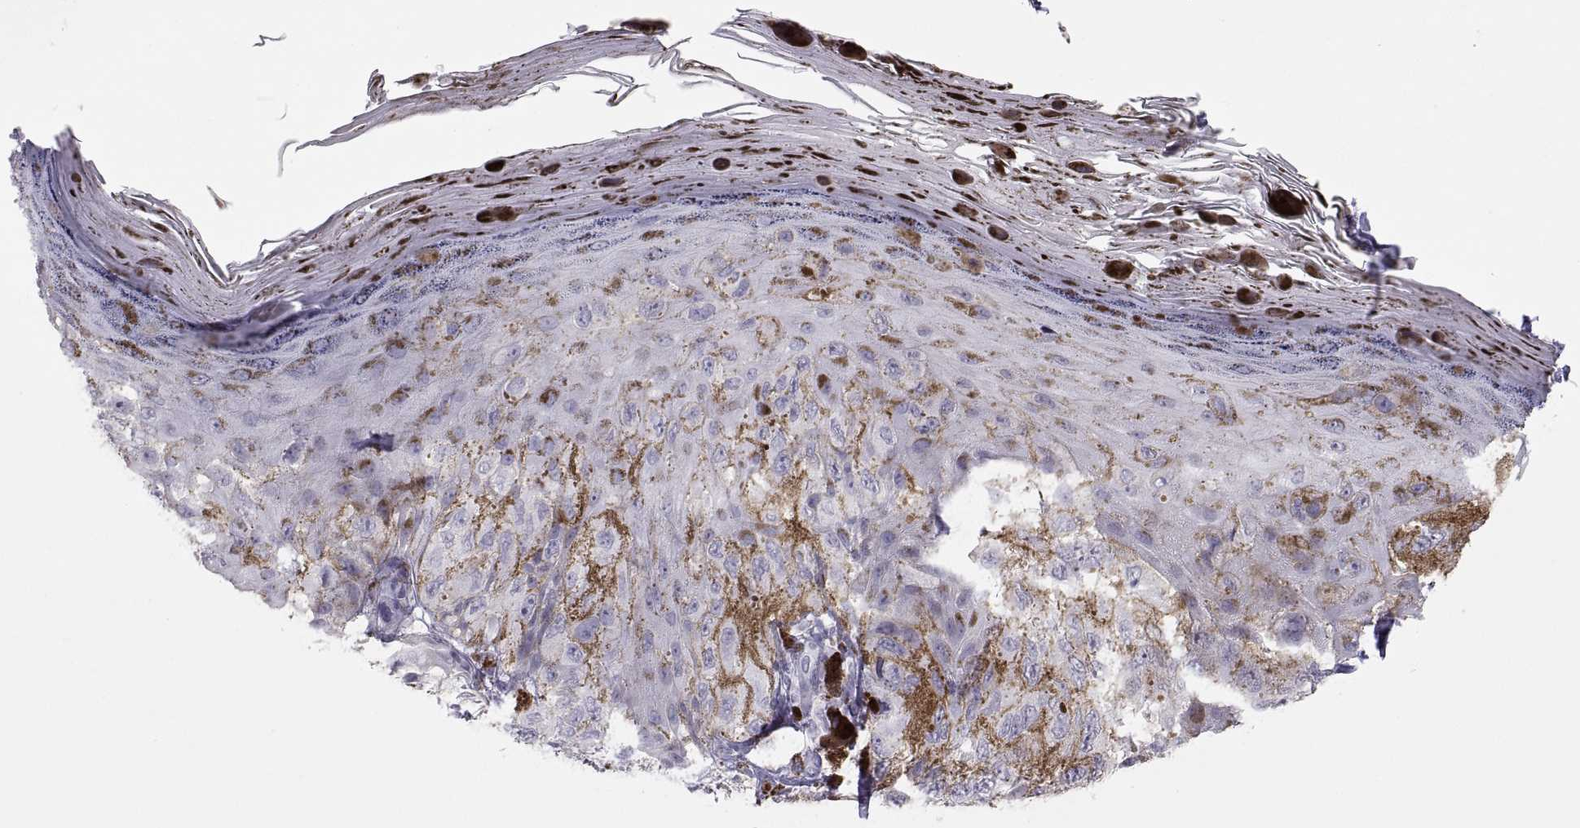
{"staining": {"intensity": "negative", "quantity": "none", "location": "none"}, "tissue": "melanoma", "cell_type": "Tumor cells", "image_type": "cancer", "snomed": [{"axis": "morphology", "description": "Malignant melanoma, NOS"}, {"axis": "topography", "description": "Skin"}], "caption": "DAB immunohistochemical staining of human melanoma demonstrates no significant positivity in tumor cells. (DAB immunohistochemistry with hematoxylin counter stain).", "gene": "MAGEB2", "patient": {"sex": "male", "age": 36}}